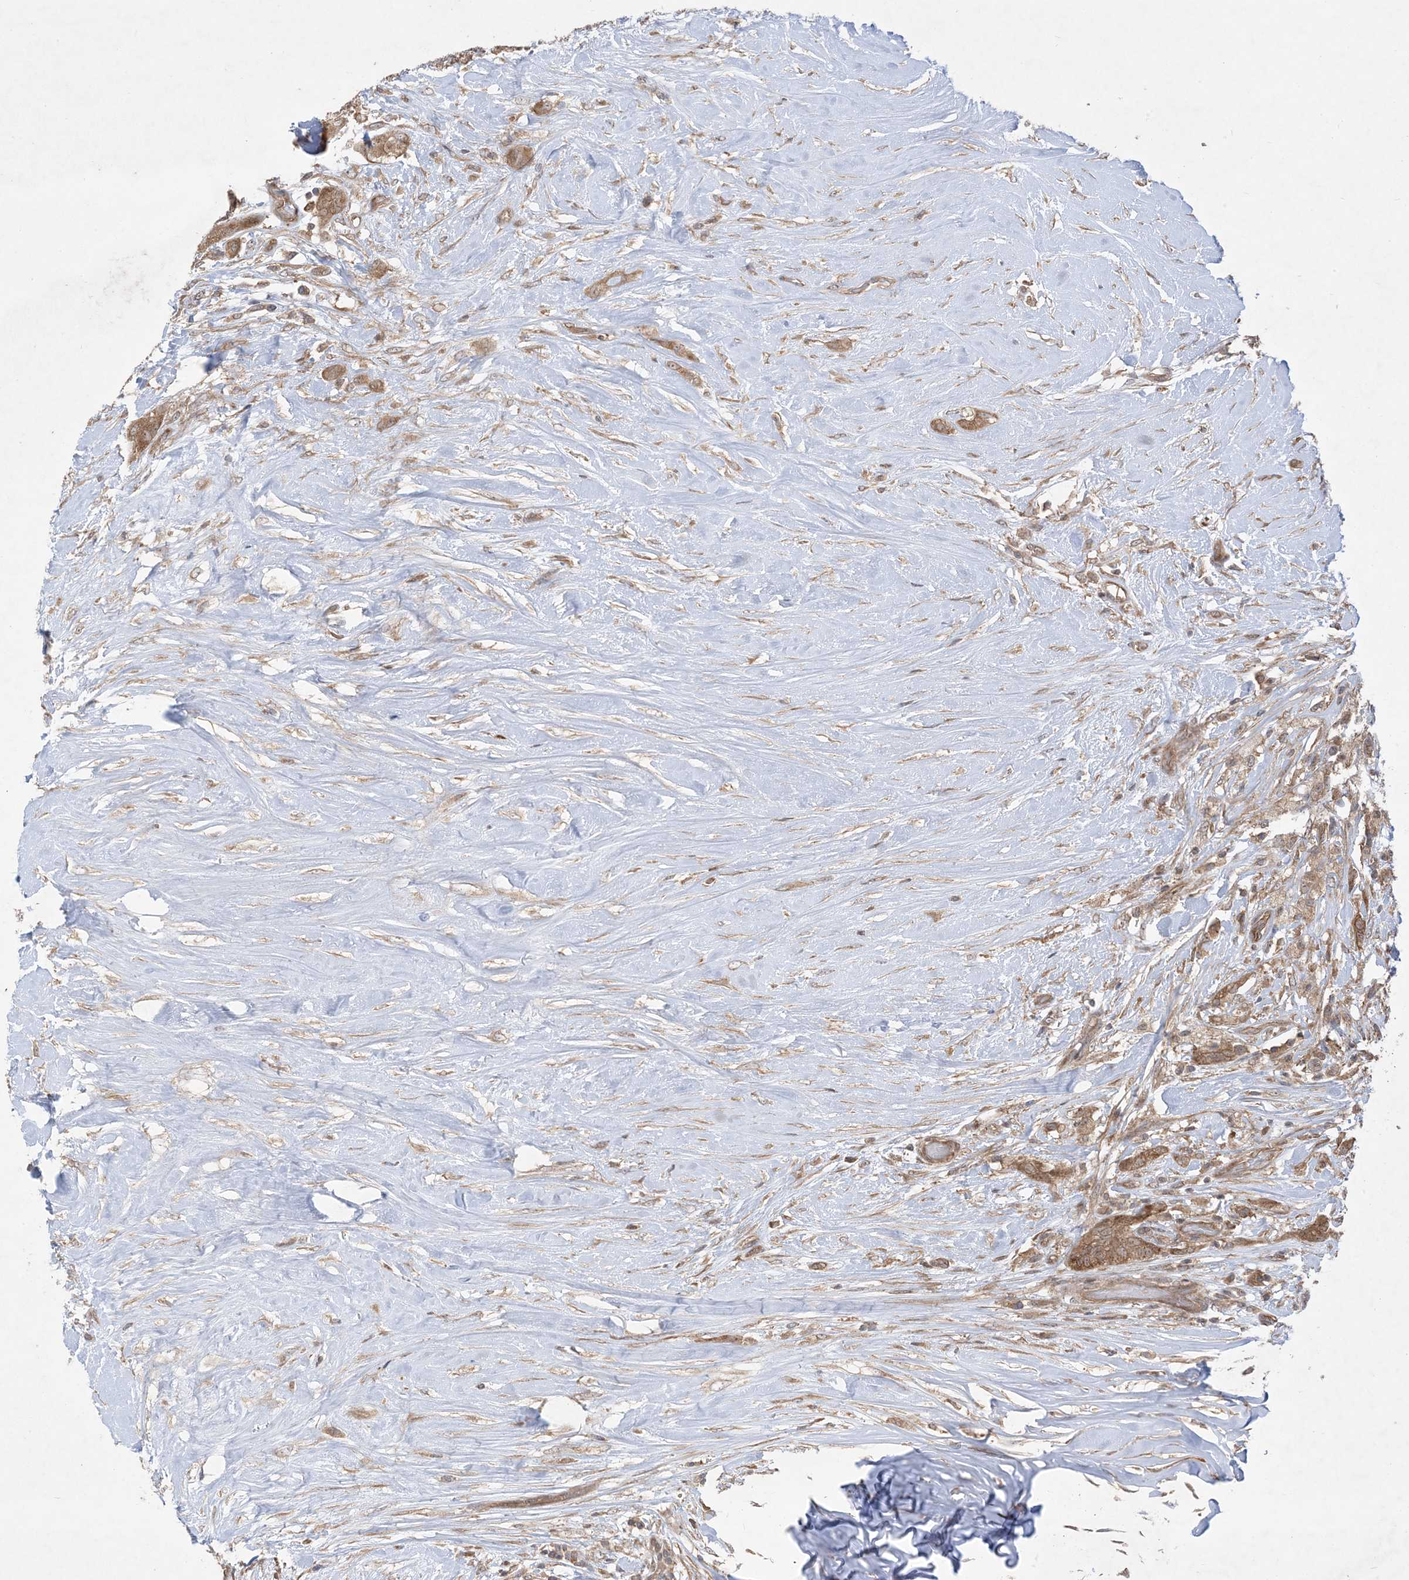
{"staining": {"intensity": "moderate", "quantity": ">75%", "location": "cytoplasmic/membranous,nuclear"}, "tissue": "thyroid cancer", "cell_type": "Tumor cells", "image_type": "cancer", "snomed": [{"axis": "morphology", "description": "Papillary adenocarcinoma, NOS"}, {"axis": "topography", "description": "Thyroid gland"}], "caption": "Immunohistochemical staining of papillary adenocarcinoma (thyroid) exhibits medium levels of moderate cytoplasmic/membranous and nuclear expression in approximately >75% of tumor cells.", "gene": "SOGA3", "patient": {"sex": "female", "age": 59}}